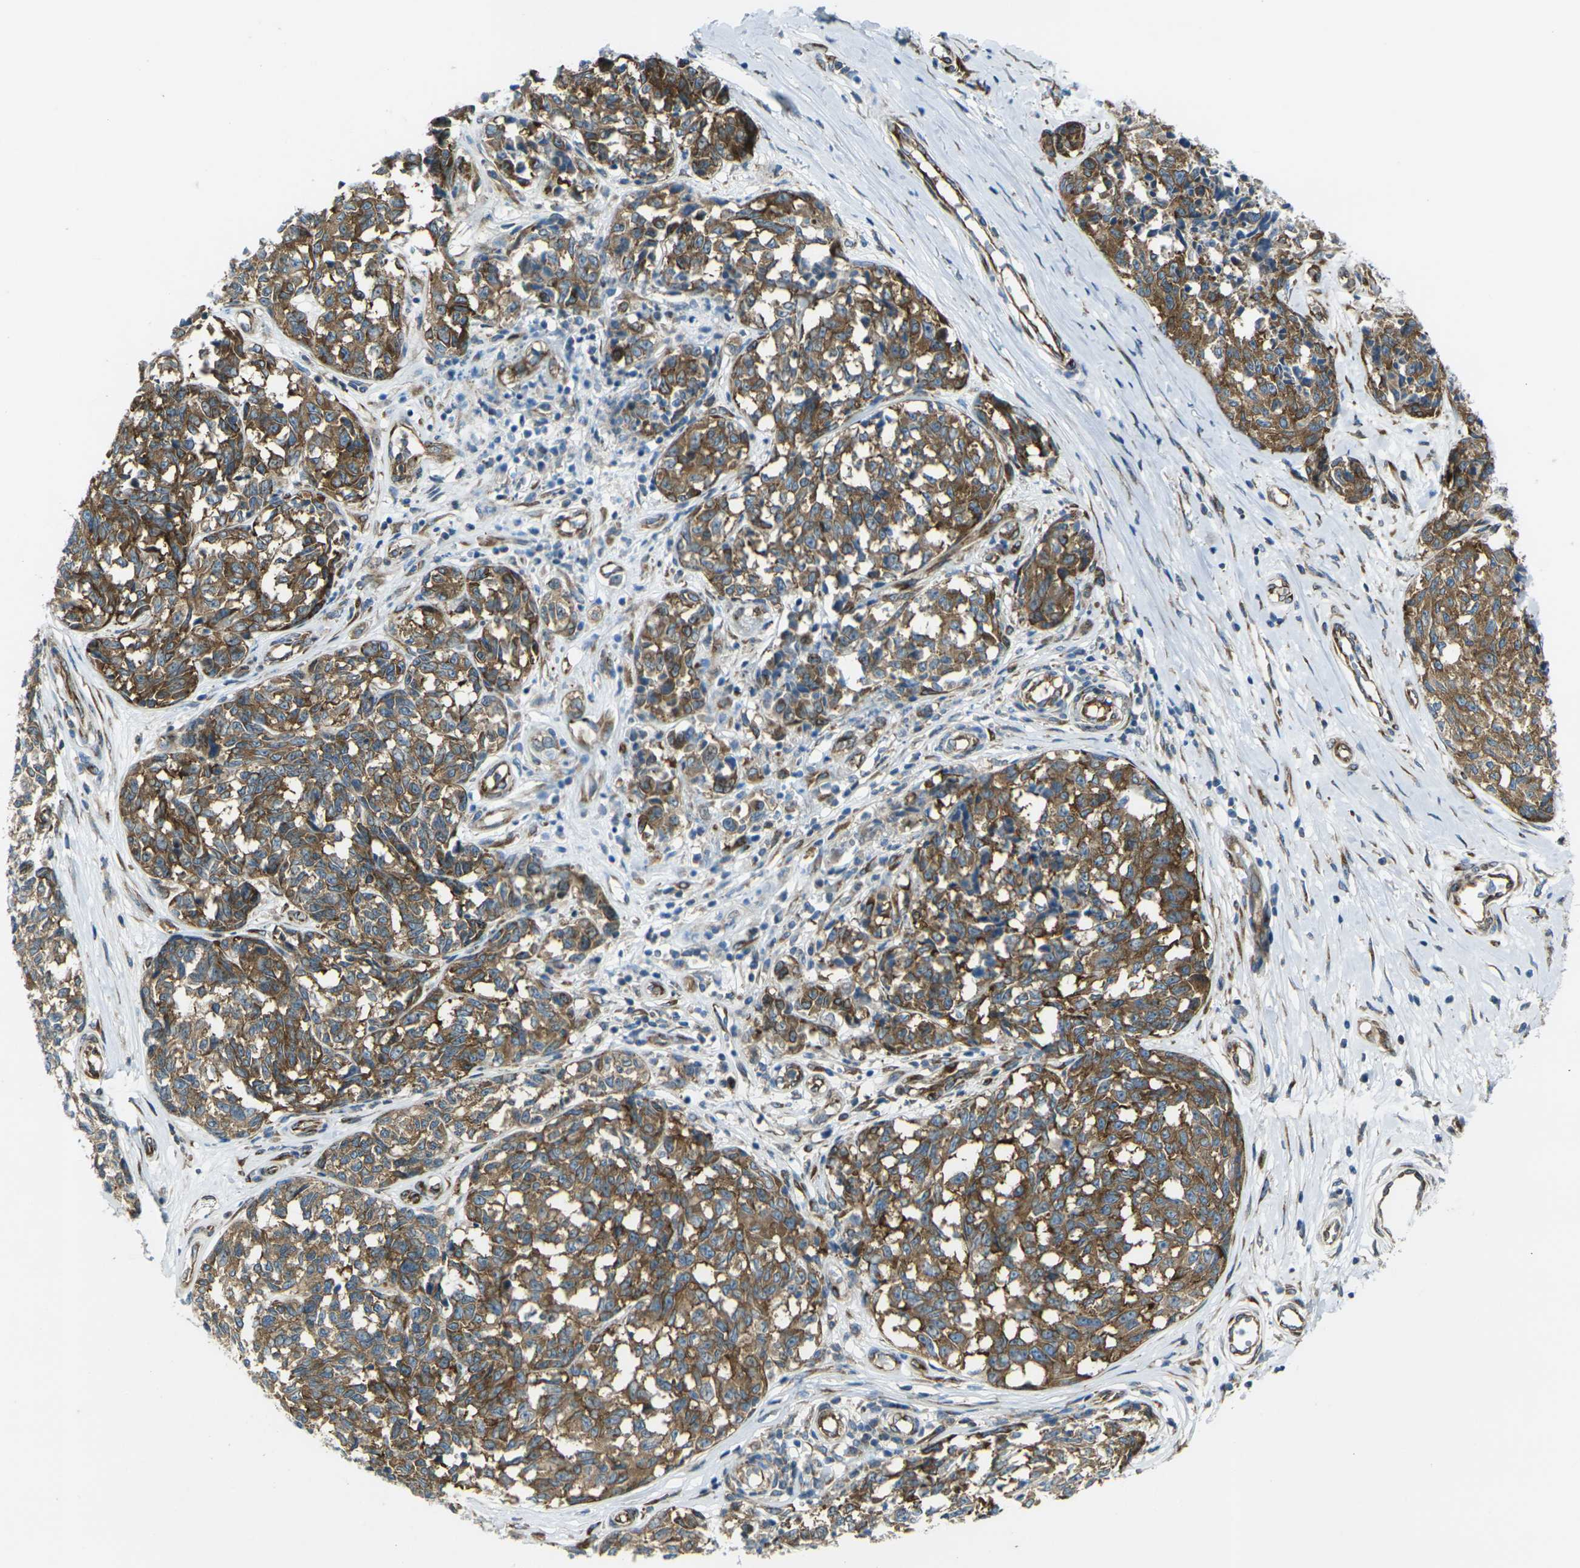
{"staining": {"intensity": "moderate", "quantity": ">75%", "location": "cytoplasmic/membranous"}, "tissue": "melanoma", "cell_type": "Tumor cells", "image_type": "cancer", "snomed": [{"axis": "morphology", "description": "Malignant melanoma, NOS"}, {"axis": "topography", "description": "Skin"}], "caption": "The image displays a brown stain indicating the presence of a protein in the cytoplasmic/membranous of tumor cells in malignant melanoma. (brown staining indicates protein expression, while blue staining denotes nuclei).", "gene": "CELSR2", "patient": {"sex": "female", "age": 64}}